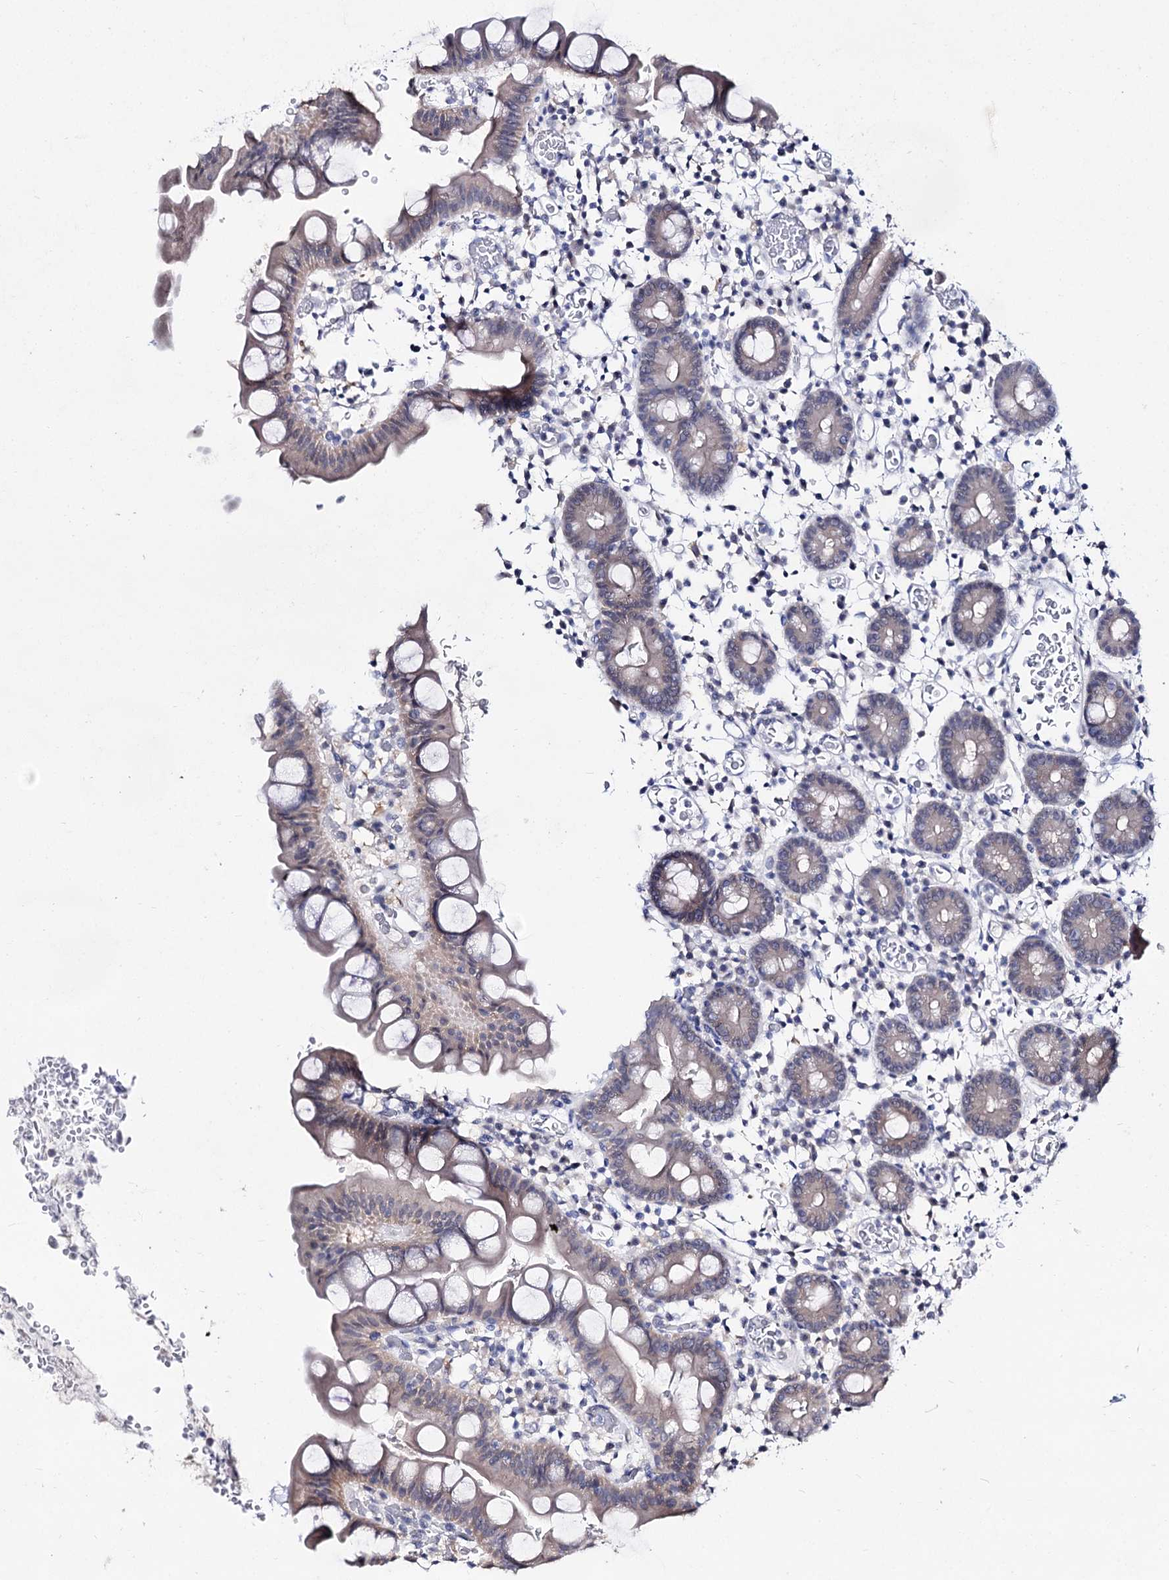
{"staining": {"intensity": "negative", "quantity": "none", "location": "none"}, "tissue": "small intestine", "cell_type": "Glandular cells", "image_type": "normal", "snomed": [{"axis": "morphology", "description": "Normal tissue, NOS"}, {"axis": "topography", "description": "Stomach, upper"}, {"axis": "topography", "description": "Stomach, lower"}, {"axis": "topography", "description": "Small intestine"}], "caption": "High magnification brightfield microscopy of benign small intestine stained with DAB (brown) and counterstained with hematoxylin (blue): glandular cells show no significant positivity. (DAB immunohistochemistry (IHC) visualized using brightfield microscopy, high magnification).", "gene": "ACTR6", "patient": {"sex": "male", "age": 68}}